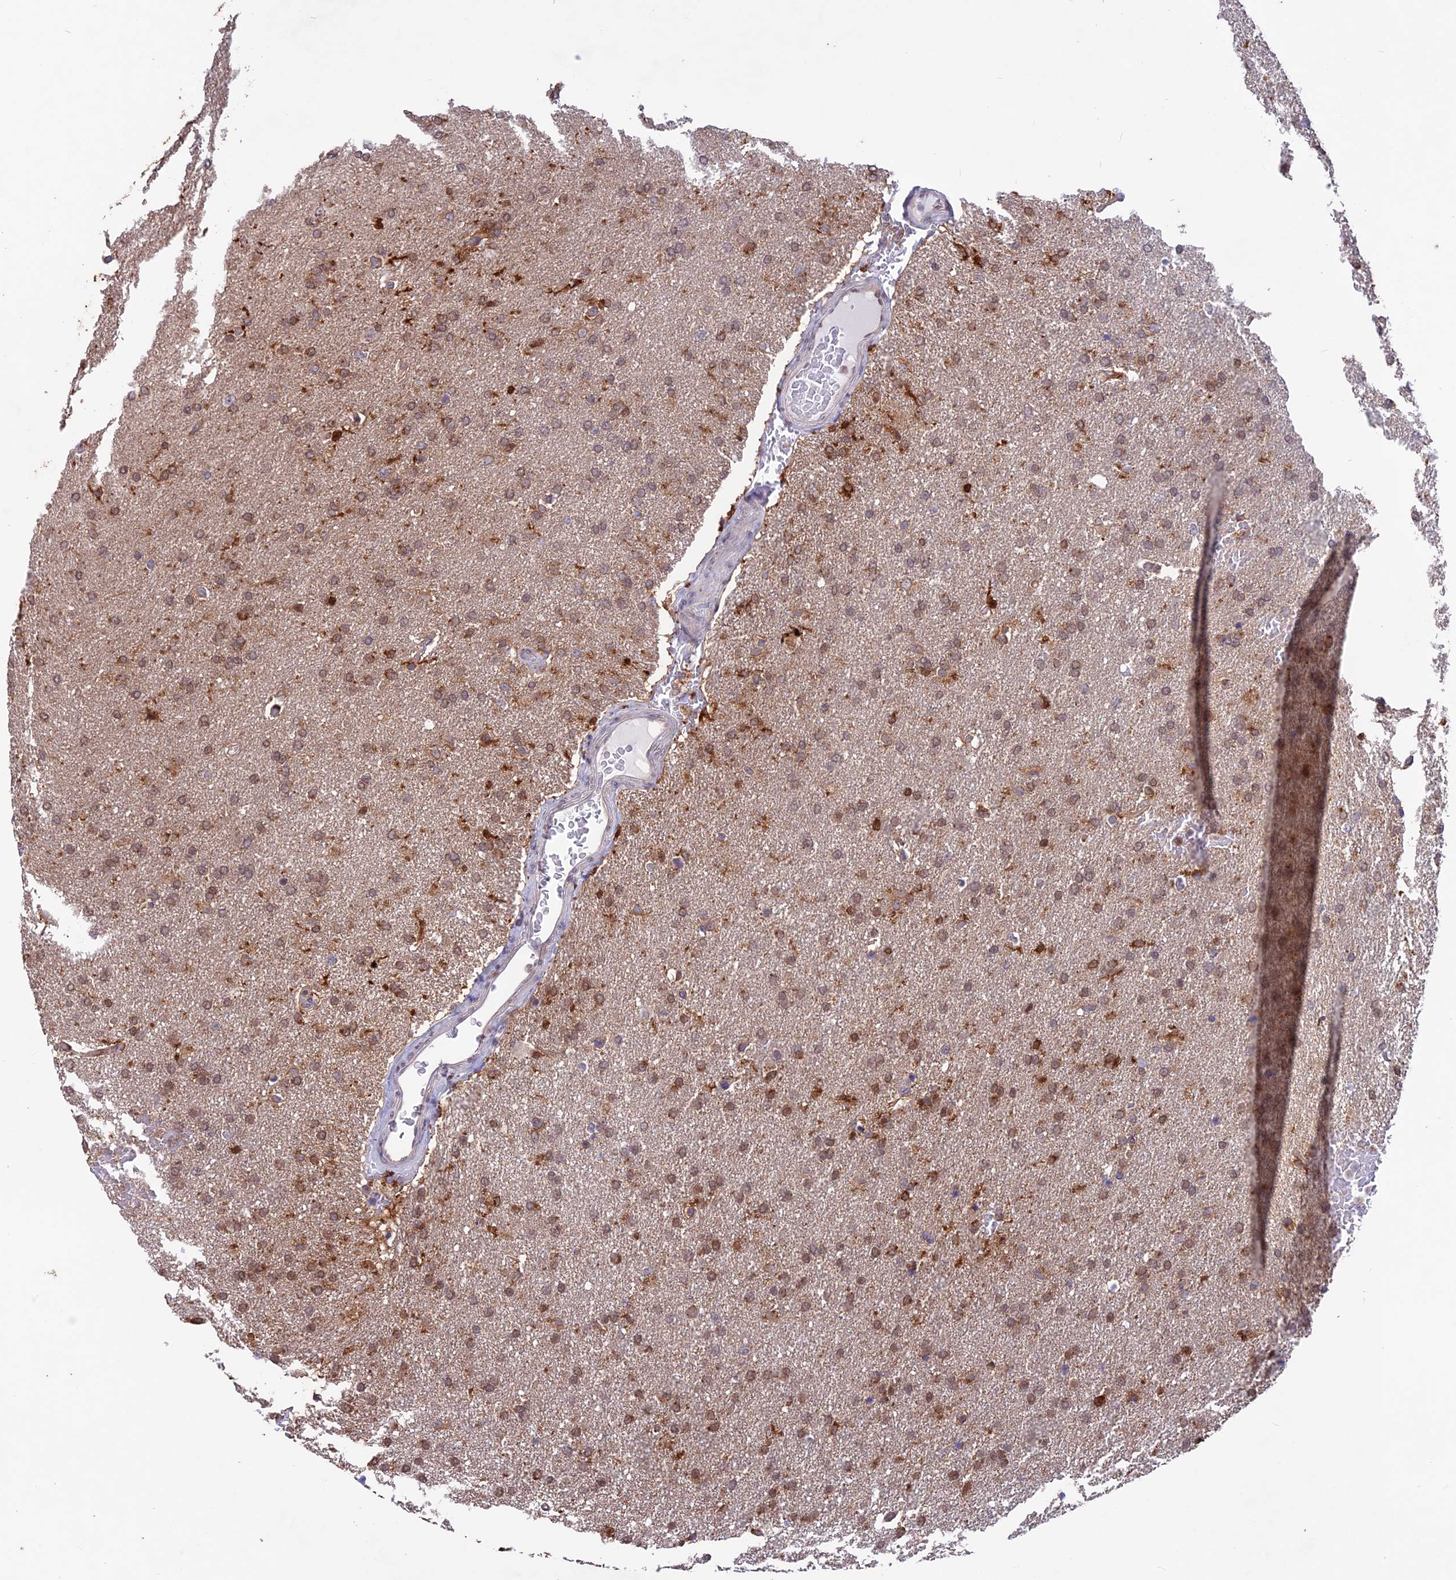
{"staining": {"intensity": "moderate", "quantity": "25%-75%", "location": "cytoplasmic/membranous"}, "tissue": "glioma", "cell_type": "Tumor cells", "image_type": "cancer", "snomed": [{"axis": "morphology", "description": "Glioma, malignant, High grade"}, {"axis": "topography", "description": "Brain"}], "caption": "Human malignant glioma (high-grade) stained with a brown dye demonstrates moderate cytoplasmic/membranous positive staining in about 25%-75% of tumor cells.", "gene": "MAST2", "patient": {"sex": "male", "age": 72}}